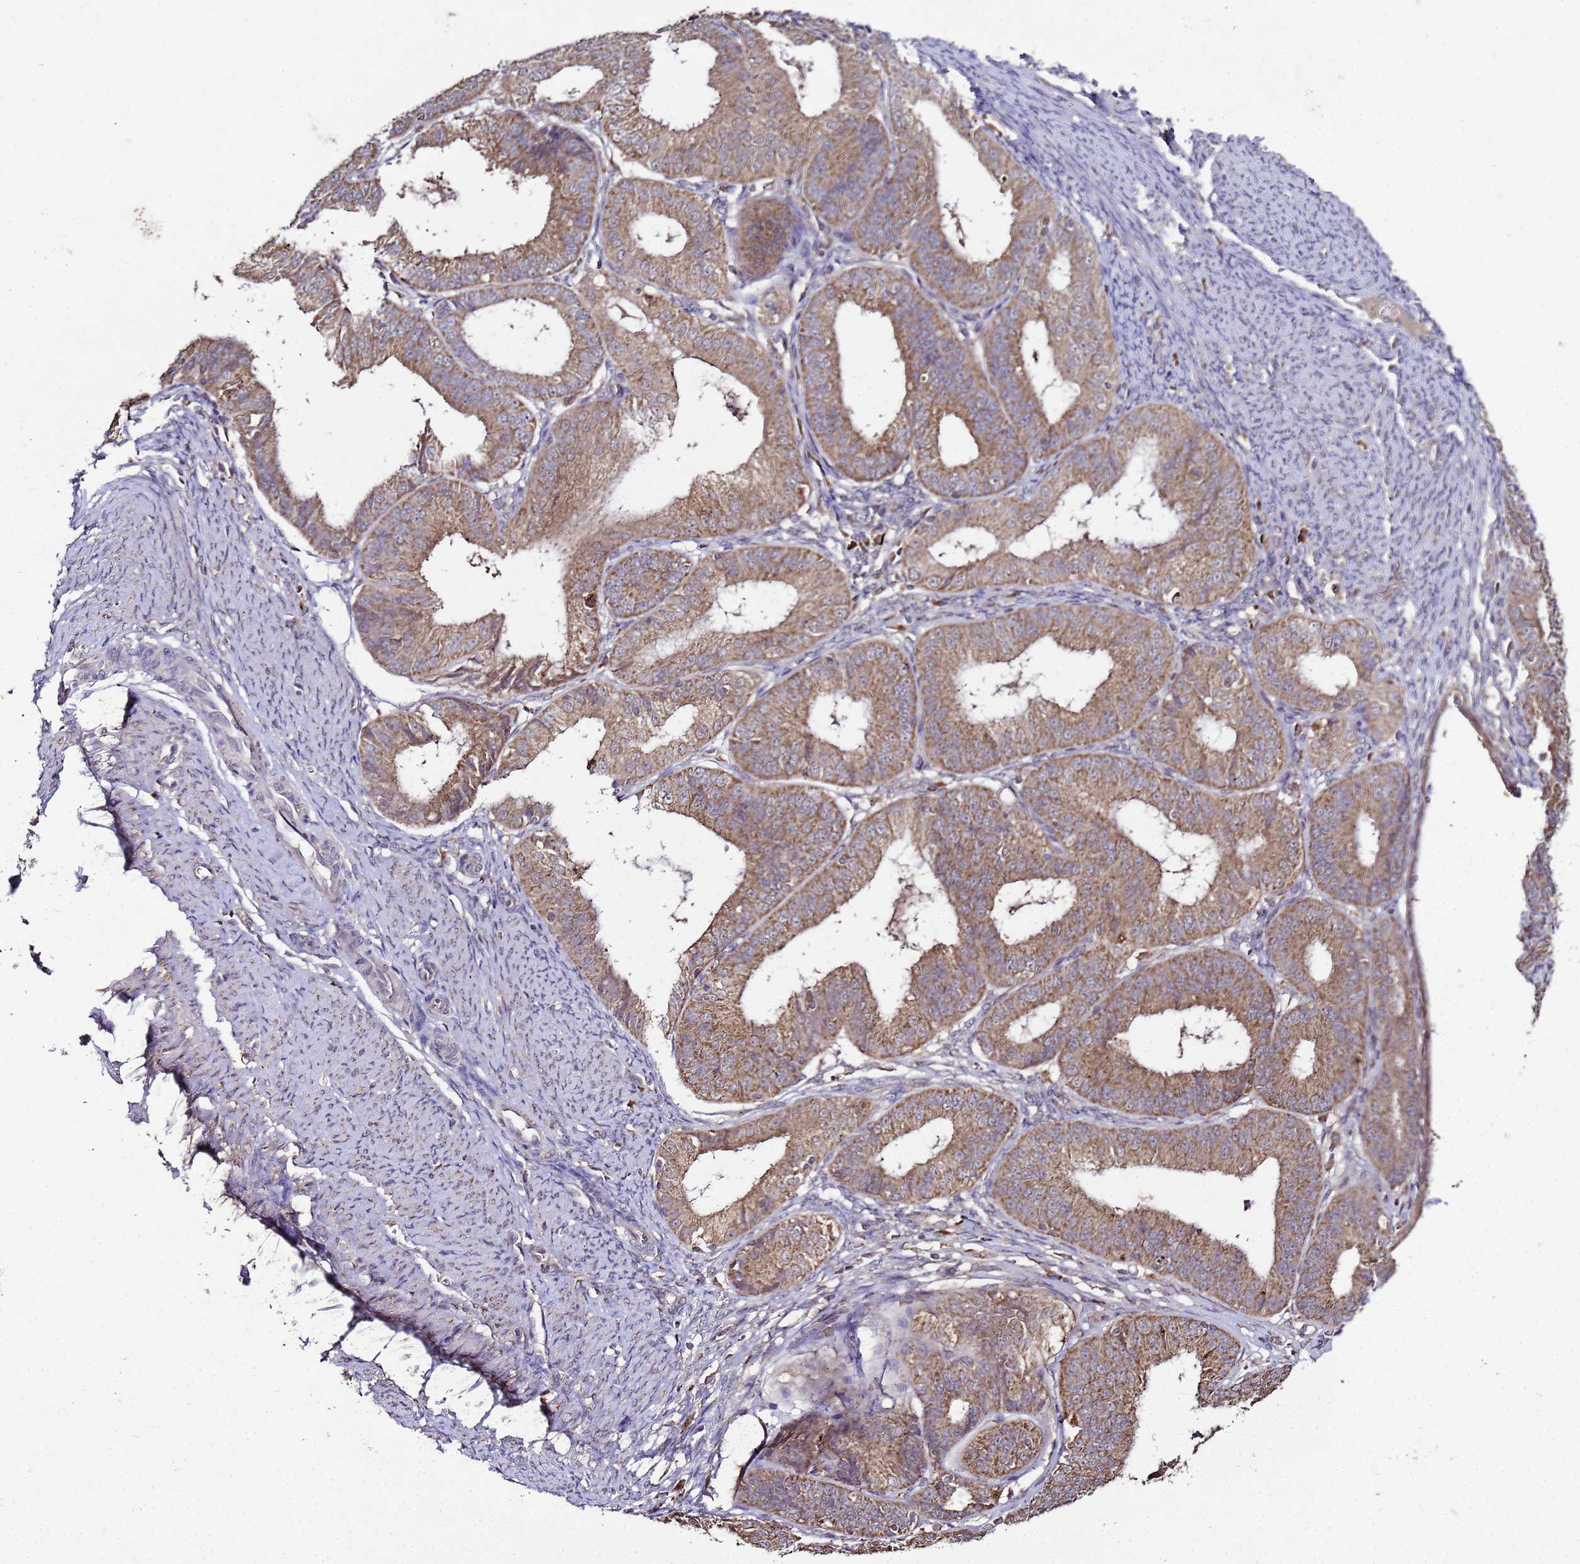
{"staining": {"intensity": "moderate", "quantity": ">75%", "location": "cytoplasmic/membranous"}, "tissue": "endometrial cancer", "cell_type": "Tumor cells", "image_type": "cancer", "snomed": [{"axis": "morphology", "description": "Adenocarcinoma, NOS"}, {"axis": "topography", "description": "Endometrium"}], "caption": "This is an image of immunohistochemistry staining of endometrial cancer, which shows moderate positivity in the cytoplasmic/membranous of tumor cells.", "gene": "HSPBAP1", "patient": {"sex": "female", "age": 51}}